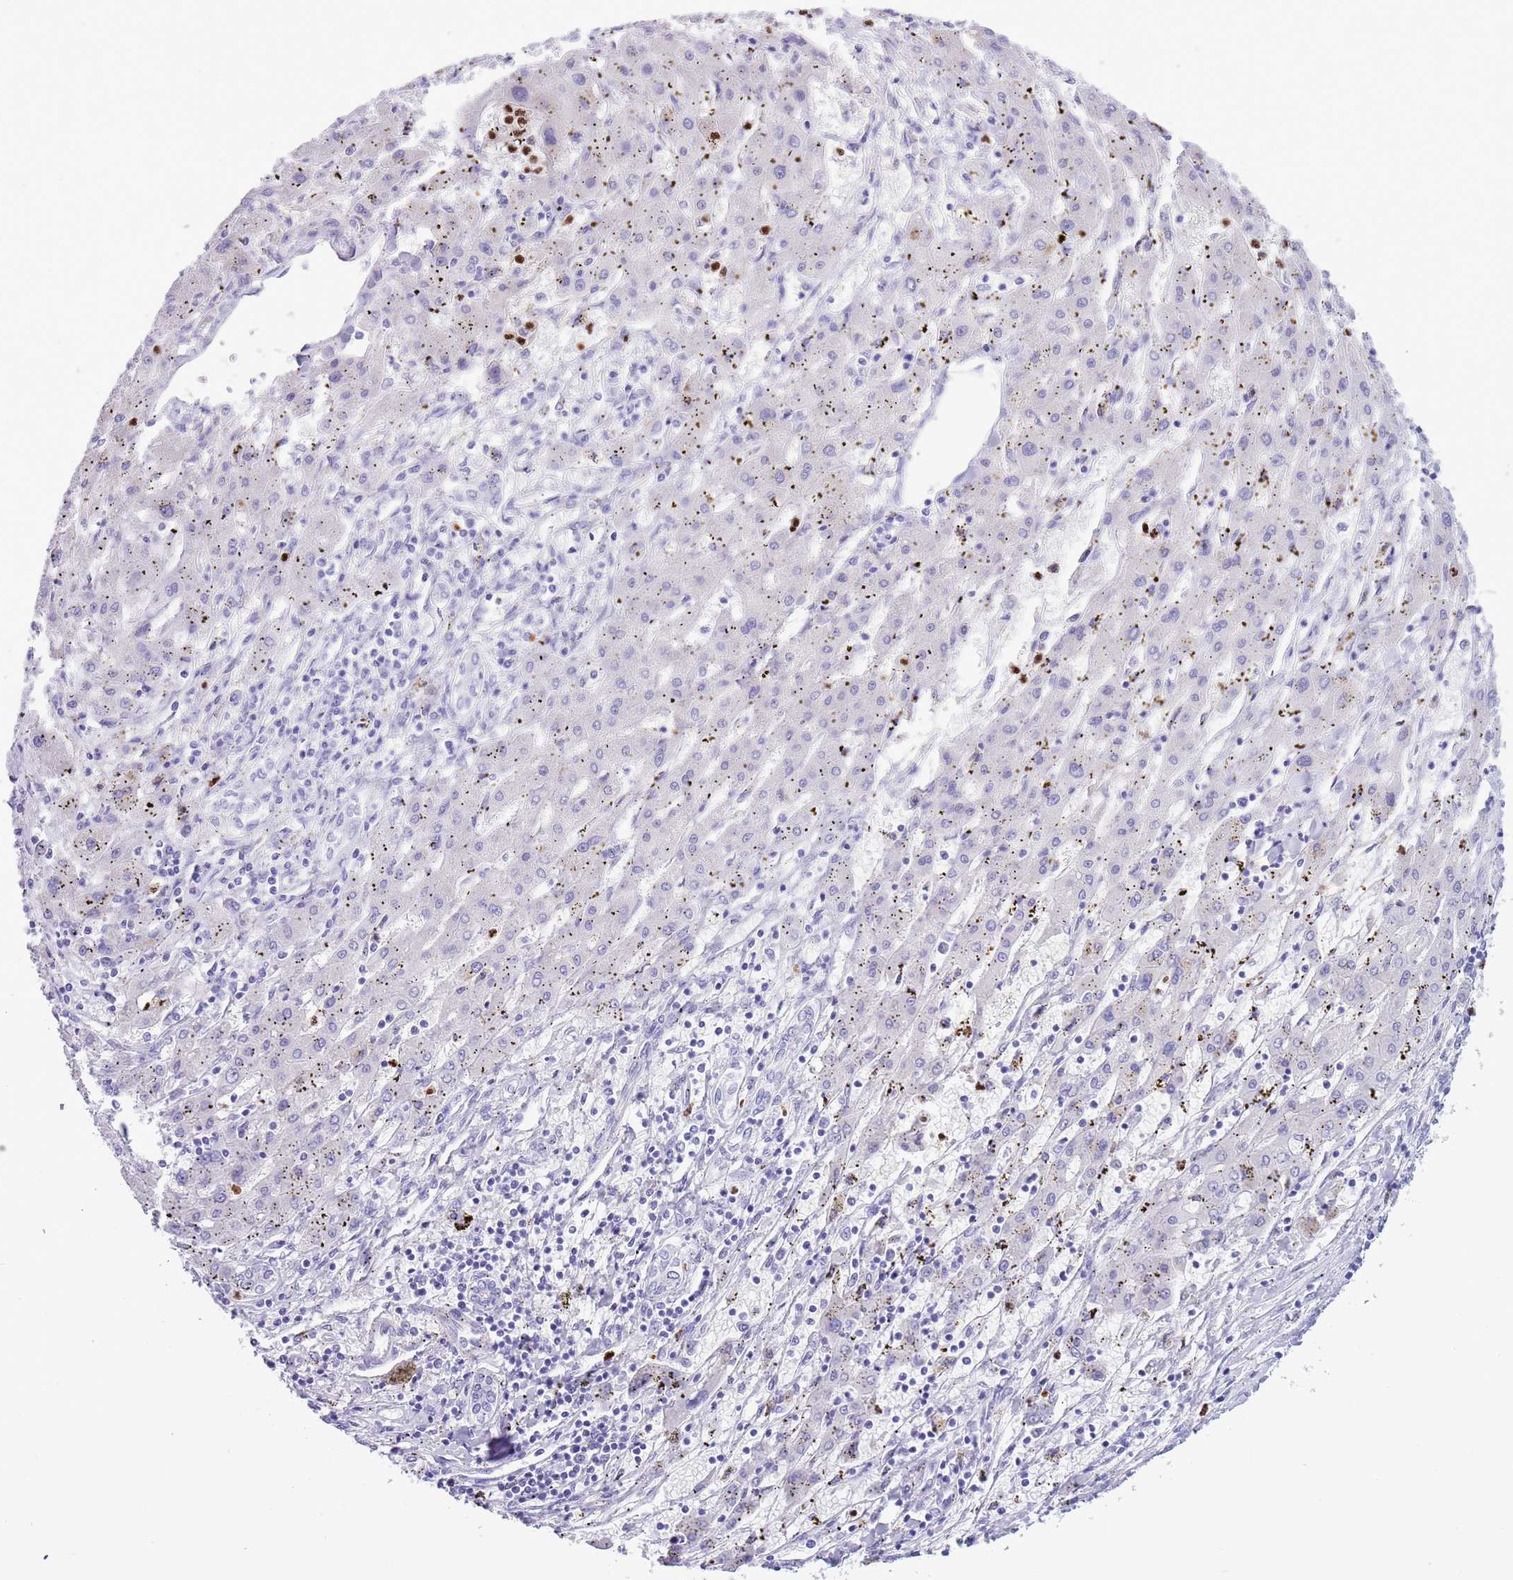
{"staining": {"intensity": "negative", "quantity": "none", "location": "none"}, "tissue": "liver cancer", "cell_type": "Tumor cells", "image_type": "cancer", "snomed": [{"axis": "morphology", "description": "Carcinoma, Hepatocellular, NOS"}, {"axis": "topography", "description": "Liver"}], "caption": "Photomicrograph shows no significant protein expression in tumor cells of liver hepatocellular carcinoma.", "gene": "OR6M1", "patient": {"sex": "male", "age": 72}}